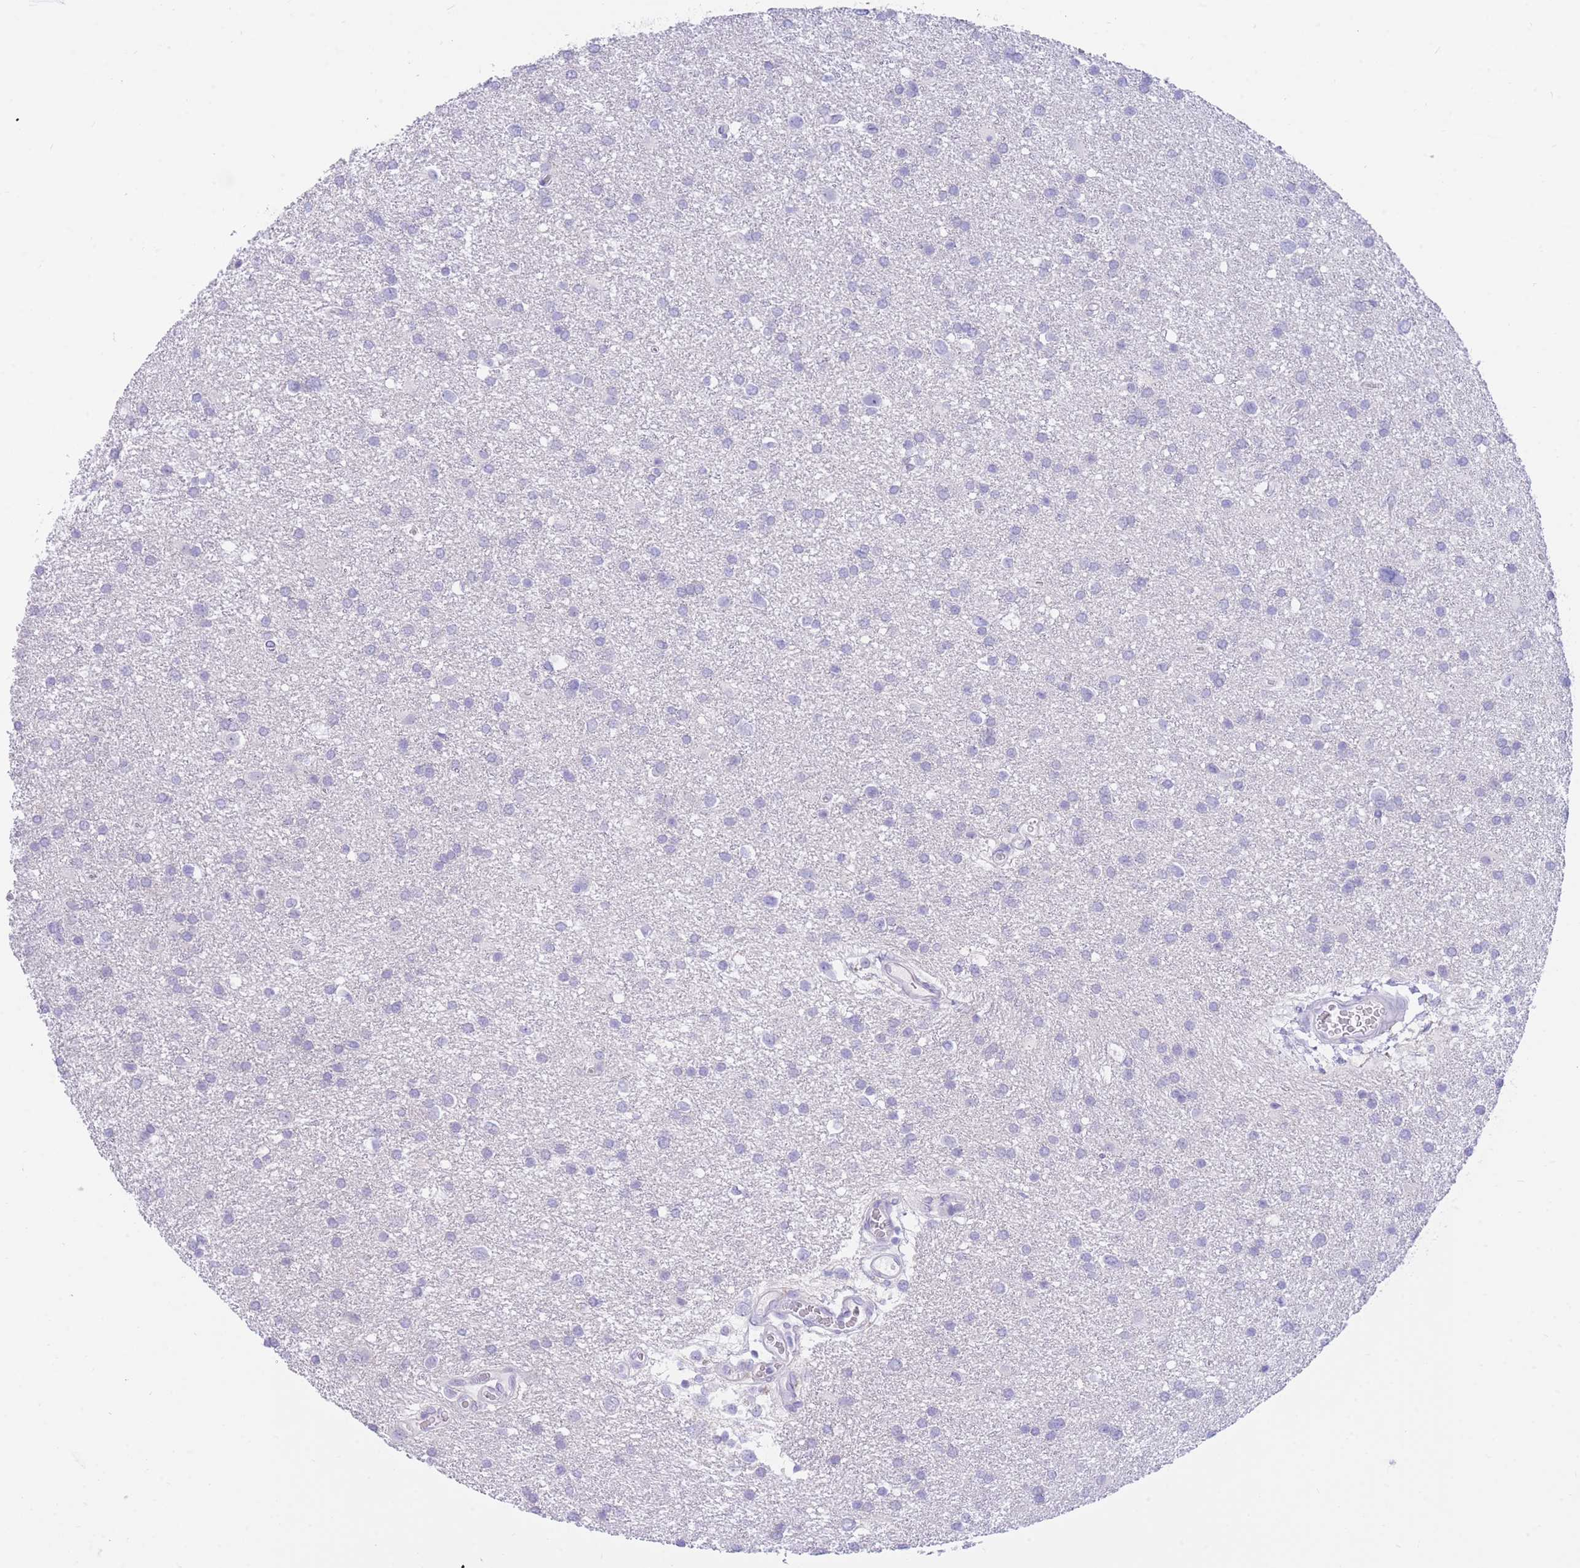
{"staining": {"intensity": "negative", "quantity": "none", "location": "none"}, "tissue": "glioma", "cell_type": "Tumor cells", "image_type": "cancer", "snomed": [{"axis": "morphology", "description": "Glioma, malignant, Low grade"}, {"axis": "topography", "description": "Brain"}], "caption": "The histopathology image displays no significant positivity in tumor cells of malignant glioma (low-grade). (Stains: DAB immunohistochemistry with hematoxylin counter stain, Microscopy: brightfield microscopy at high magnification).", "gene": "SSUH2", "patient": {"sex": "female", "age": 32}}